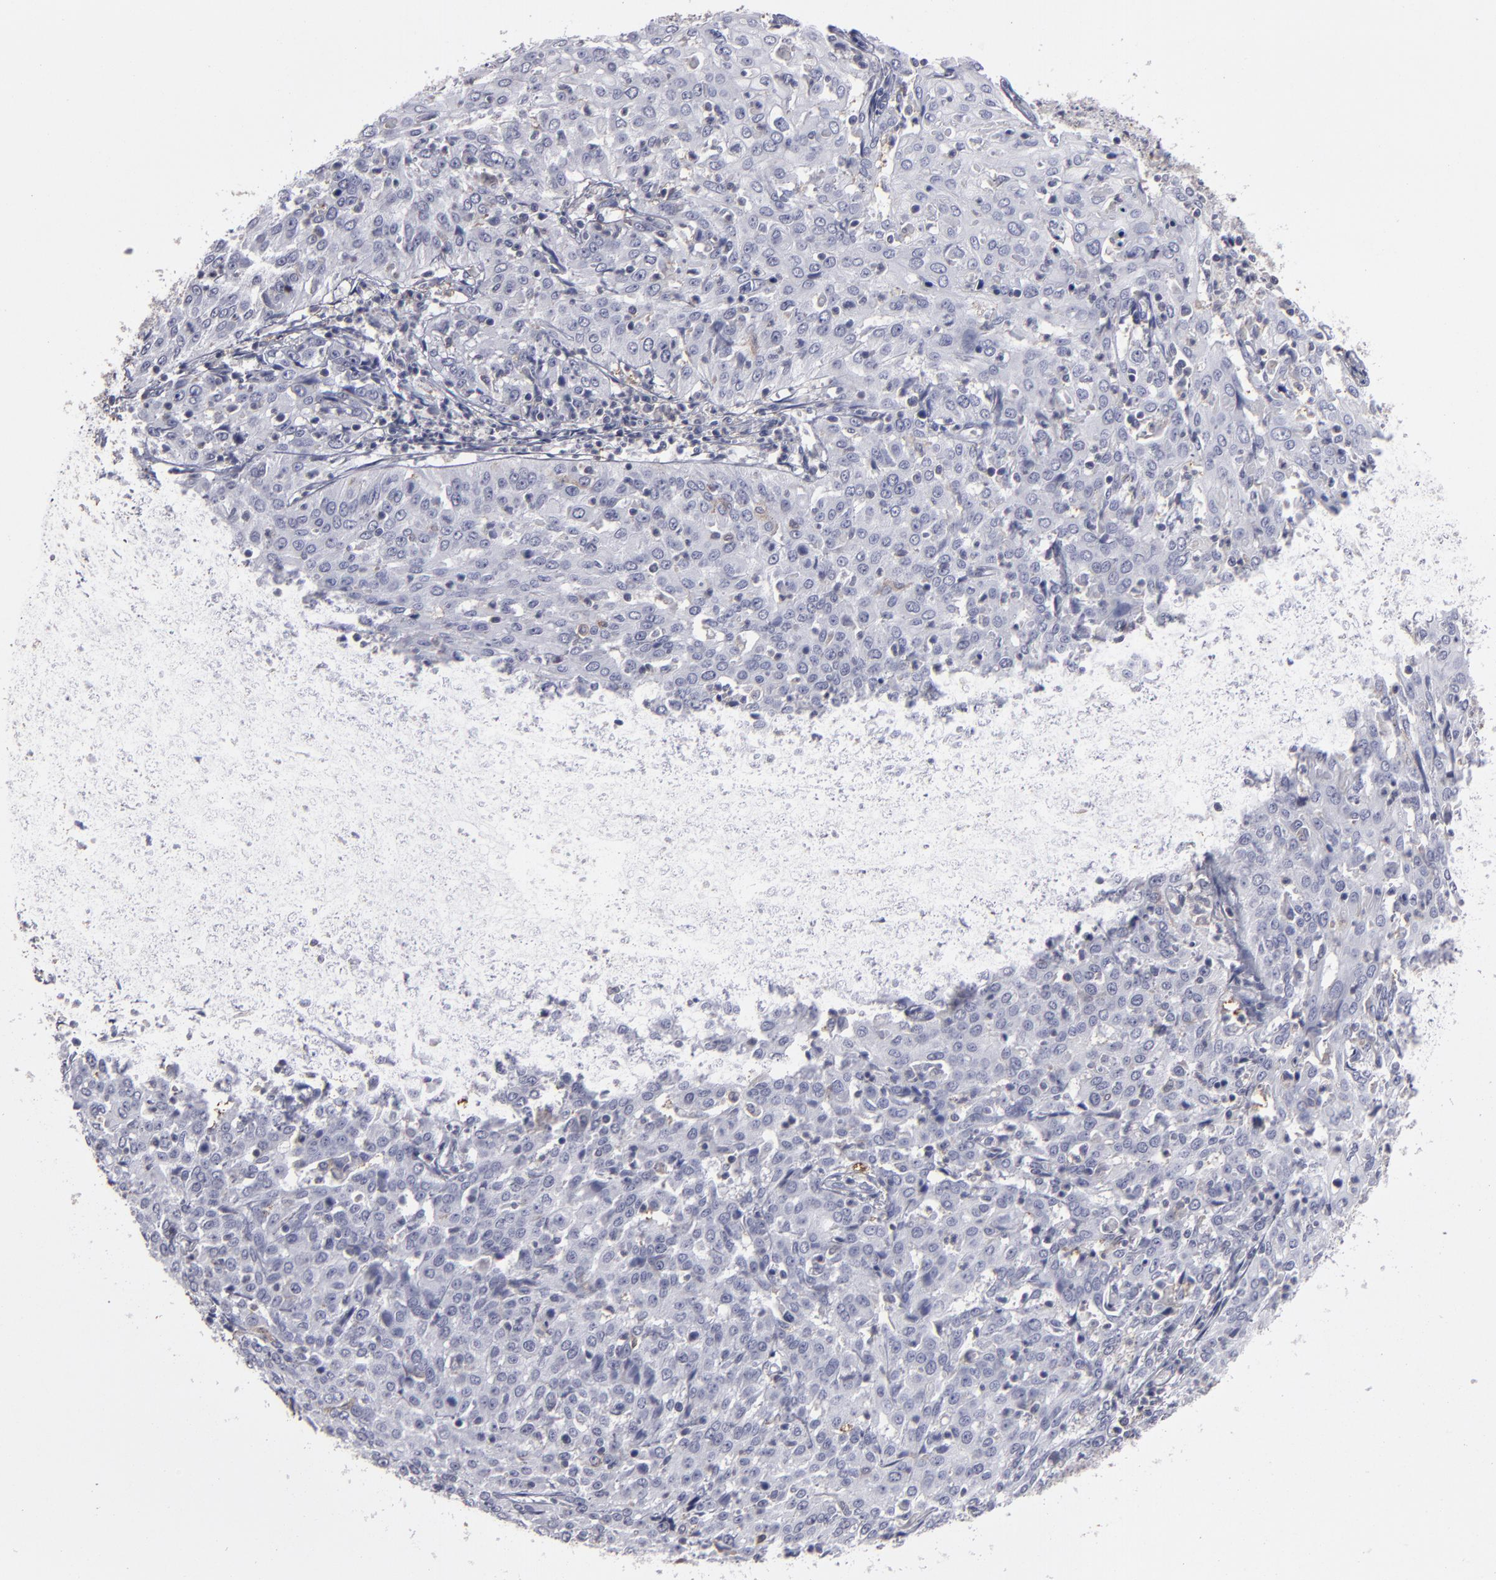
{"staining": {"intensity": "negative", "quantity": "none", "location": "none"}, "tissue": "cervical cancer", "cell_type": "Tumor cells", "image_type": "cancer", "snomed": [{"axis": "morphology", "description": "Squamous cell carcinoma, NOS"}, {"axis": "topography", "description": "Cervix"}], "caption": "DAB (3,3'-diaminobenzidine) immunohistochemical staining of human cervical cancer (squamous cell carcinoma) exhibits no significant positivity in tumor cells.", "gene": "SEMA3G", "patient": {"sex": "female", "age": 39}}